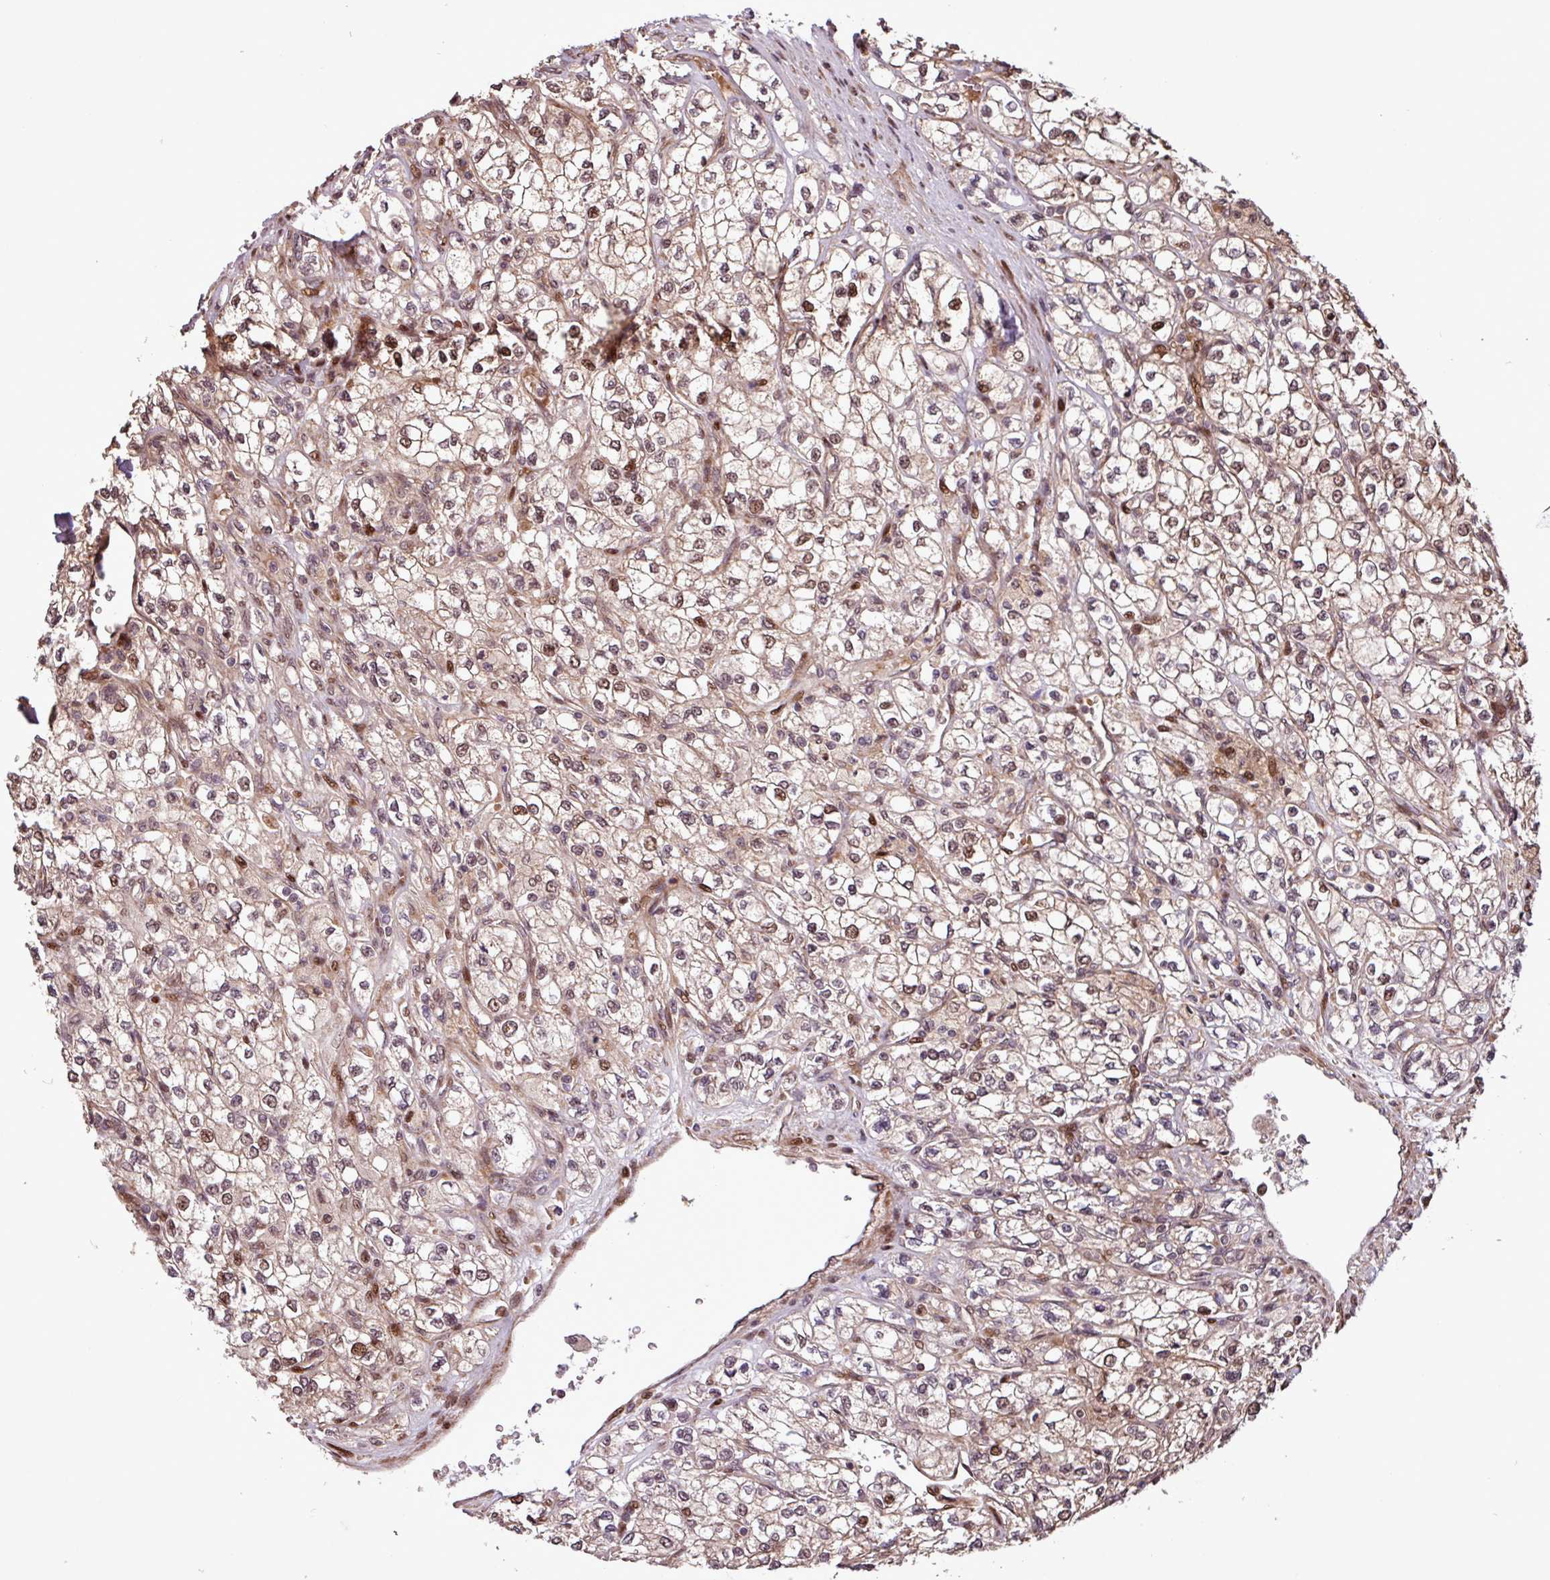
{"staining": {"intensity": "moderate", "quantity": "25%-75%", "location": "nuclear"}, "tissue": "renal cancer", "cell_type": "Tumor cells", "image_type": "cancer", "snomed": [{"axis": "morphology", "description": "Adenocarcinoma, NOS"}, {"axis": "topography", "description": "Kidney"}], "caption": "Approximately 25%-75% of tumor cells in adenocarcinoma (renal) demonstrate moderate nuclear protein staining as visualized by brown immunohistochemical staining.", "gene": "SLC22A24", "patient": {"sex": "male", "age": 80}}